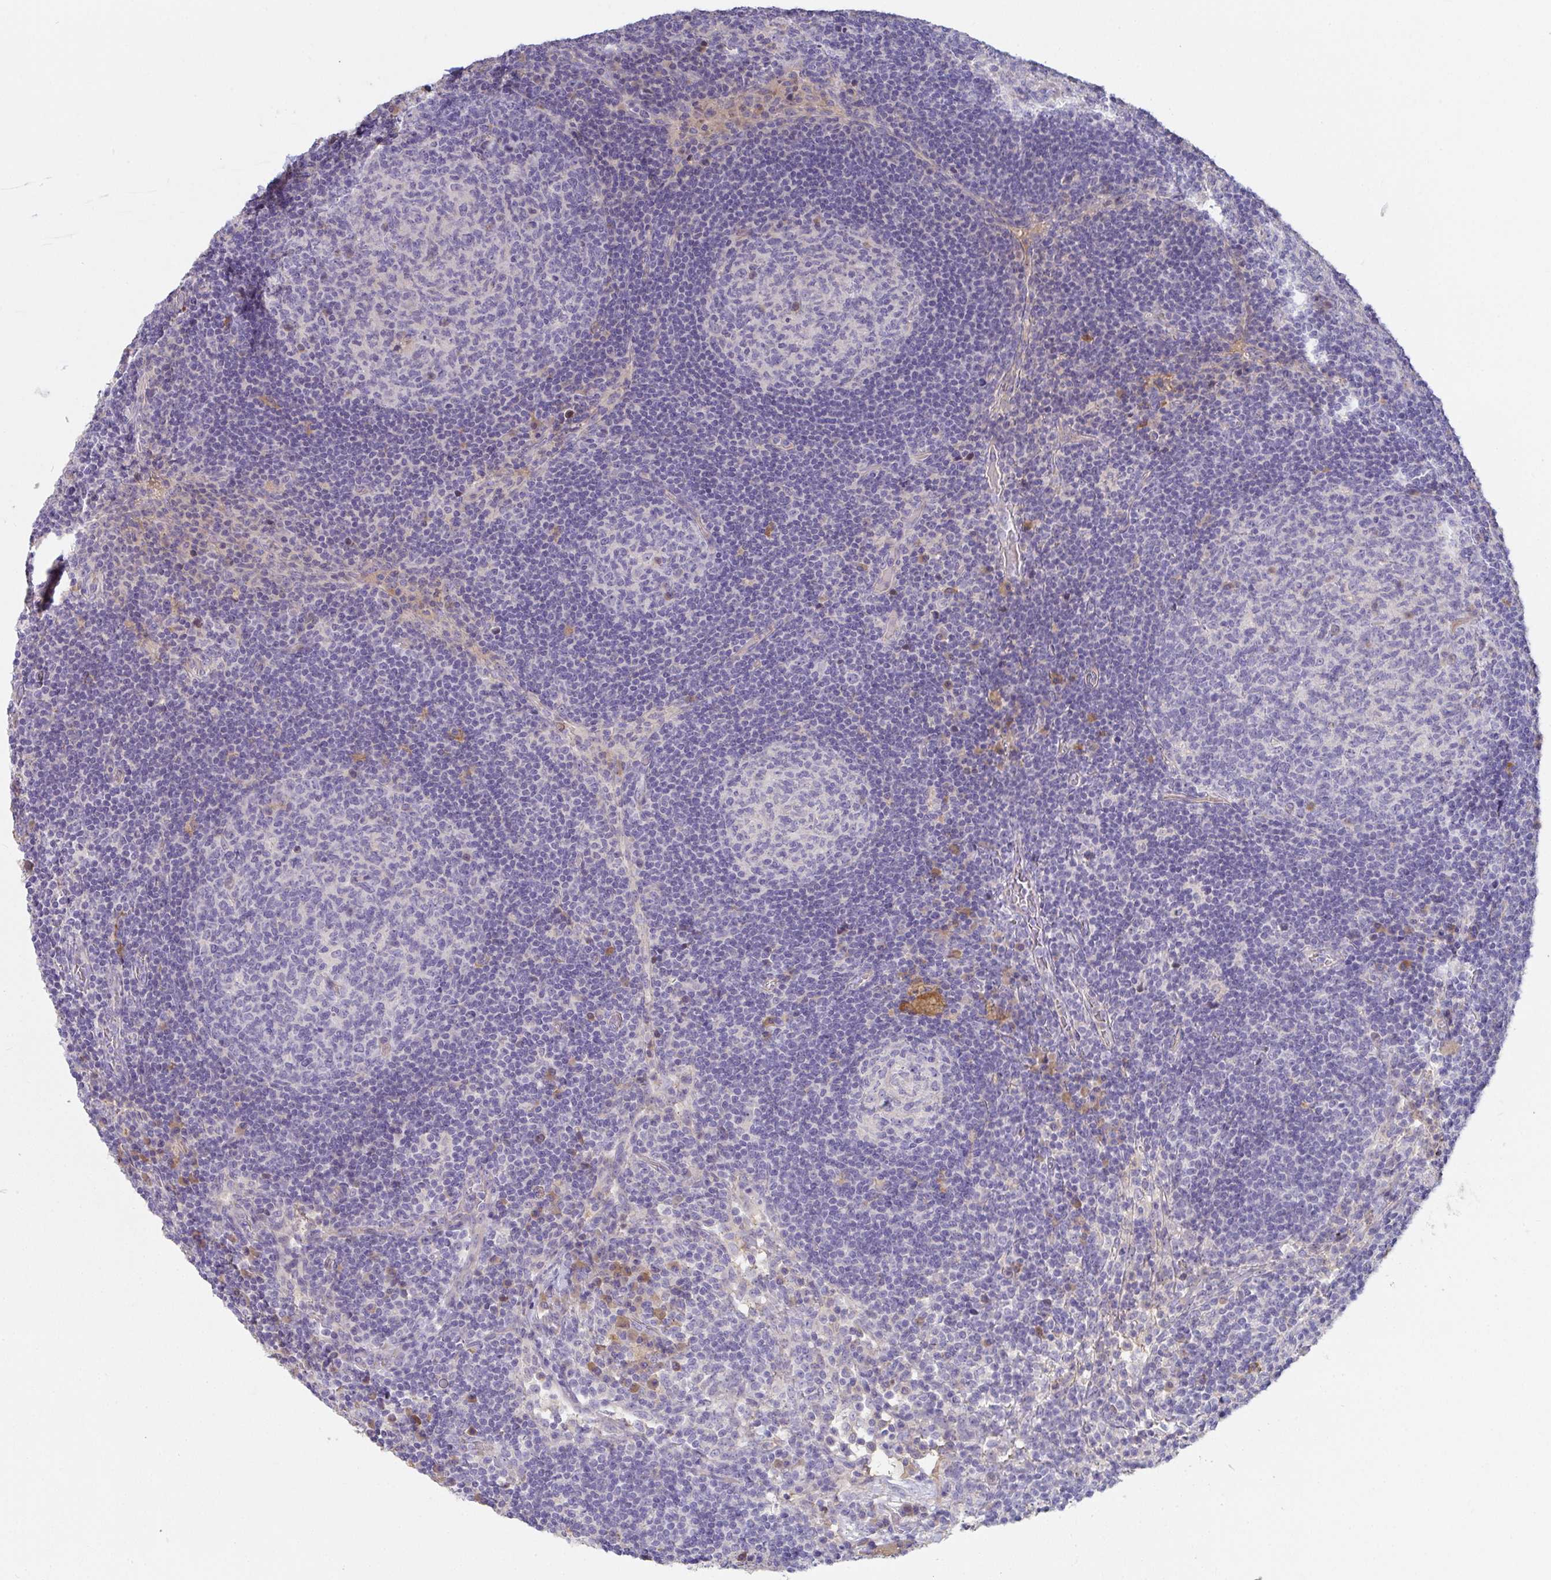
{"staining": {"intensity": "negative", "quantity": "none", "location": "none"}, "tissue": "lymph node", "cell_type": "Germinal center cells", "image_type": "normal", "snomed": [{"axis": "morphology", "description": "Normal tissue, NOS"}, {"axis": "topography", "description": "Lymph node"}], "caption": "The histopathology image demonstrates no significant expression in germinal center cells of lymph node.", "gene": "ANO5", "patient": {"sex": "male", "age": 67}}